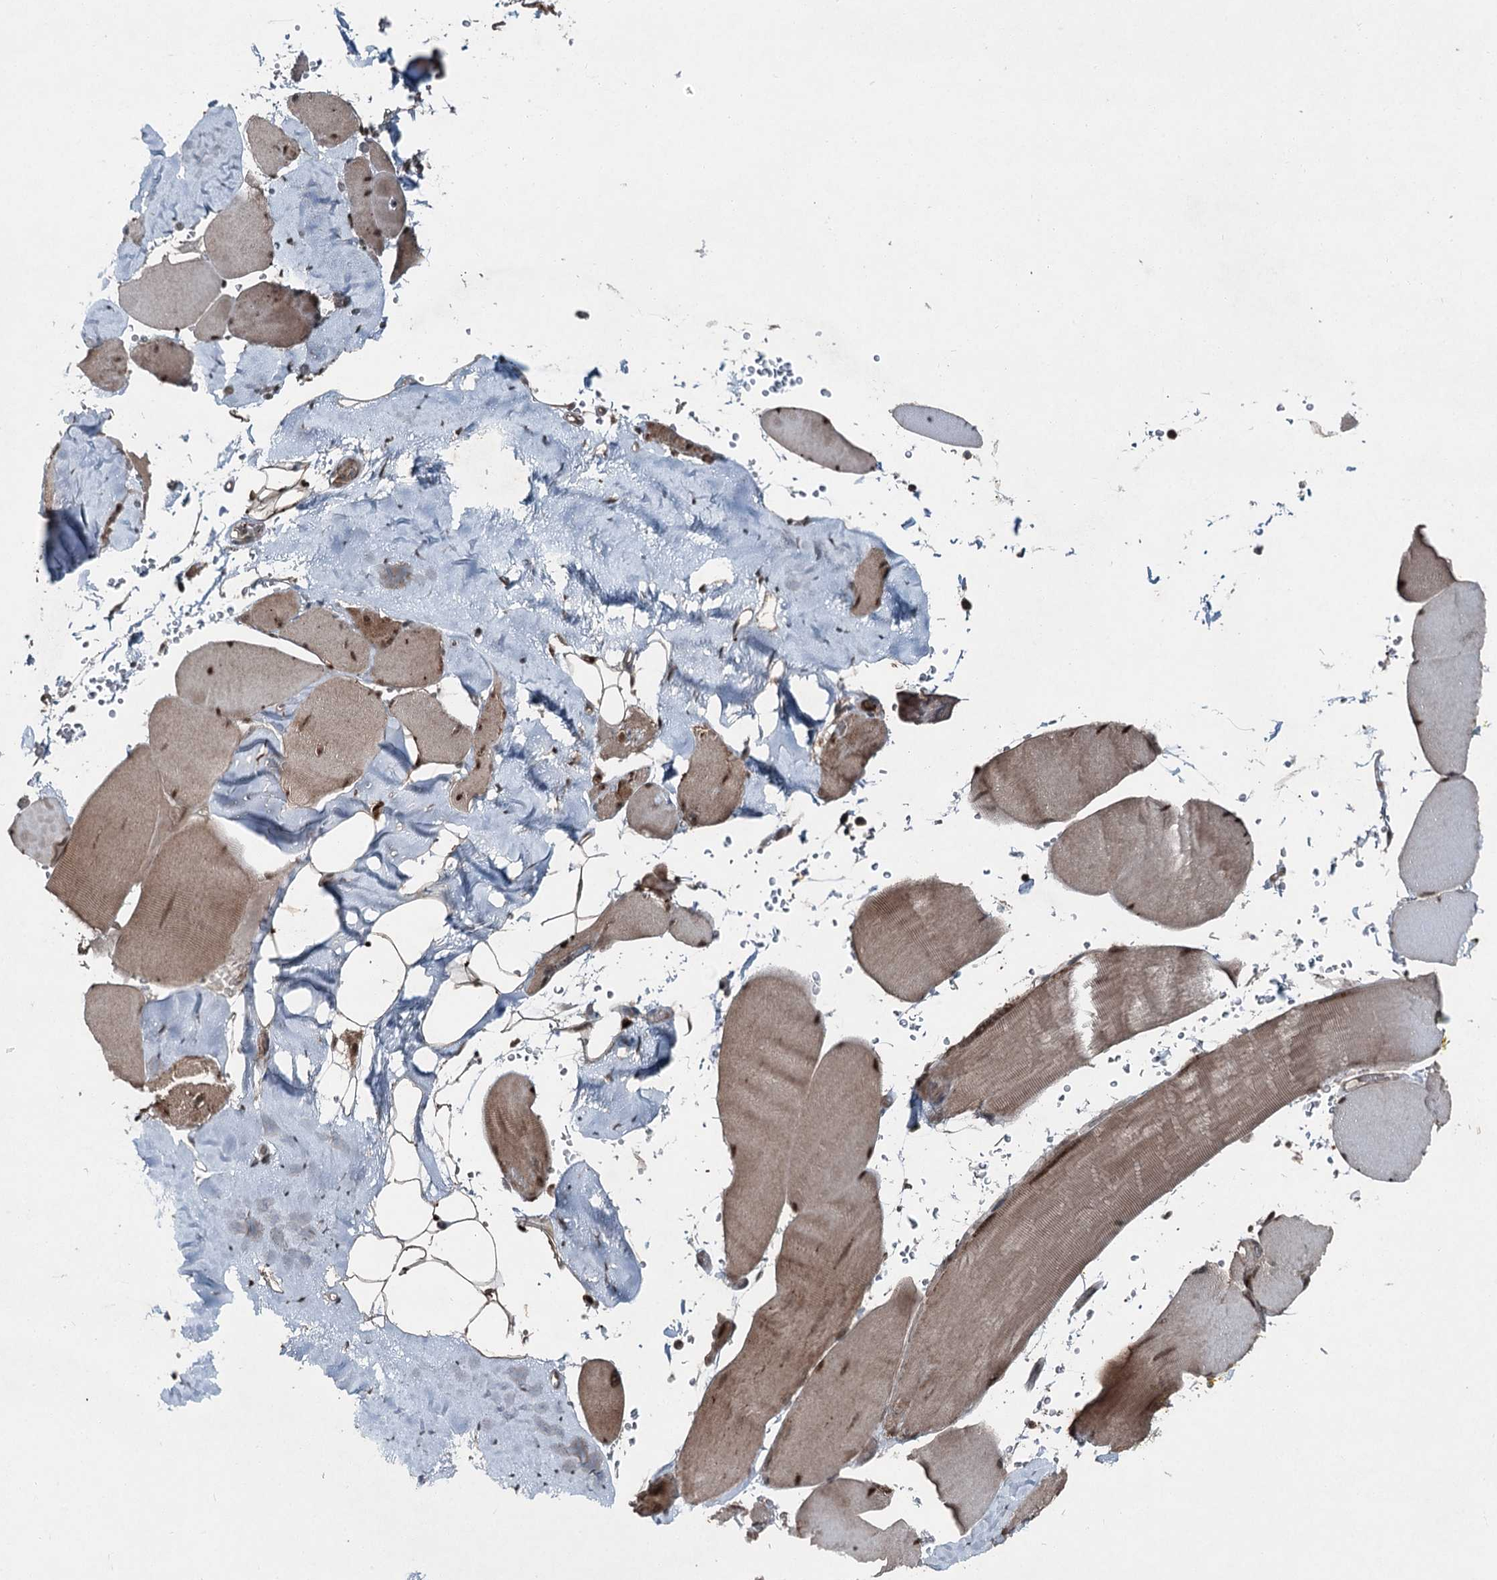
{"staining": {"intensity": "weak", "quantity": ">75%", "location": "cytoplasmic/membranous,nuclear"}, "tissue": "skeletal muscle", "cell_type": "Myocytes", "image_type": "normal", "snomed": [{"axis": "morphology", "description": "Normal tissue, NOS"}, {"axis": "topography", "description": "Skeletal muscle"}, {"axis": "topography", "description": "Head-Neck"}], "caption": "An image showing weak cytoplasmic/membranous,nuclear staining in about >75% of myocytes in unremarkable skeletal muscle, as visualized by brown immunohistochemical staining.", "gene": "BORCS7", "patient": {"sex": "male", "age": 66}}